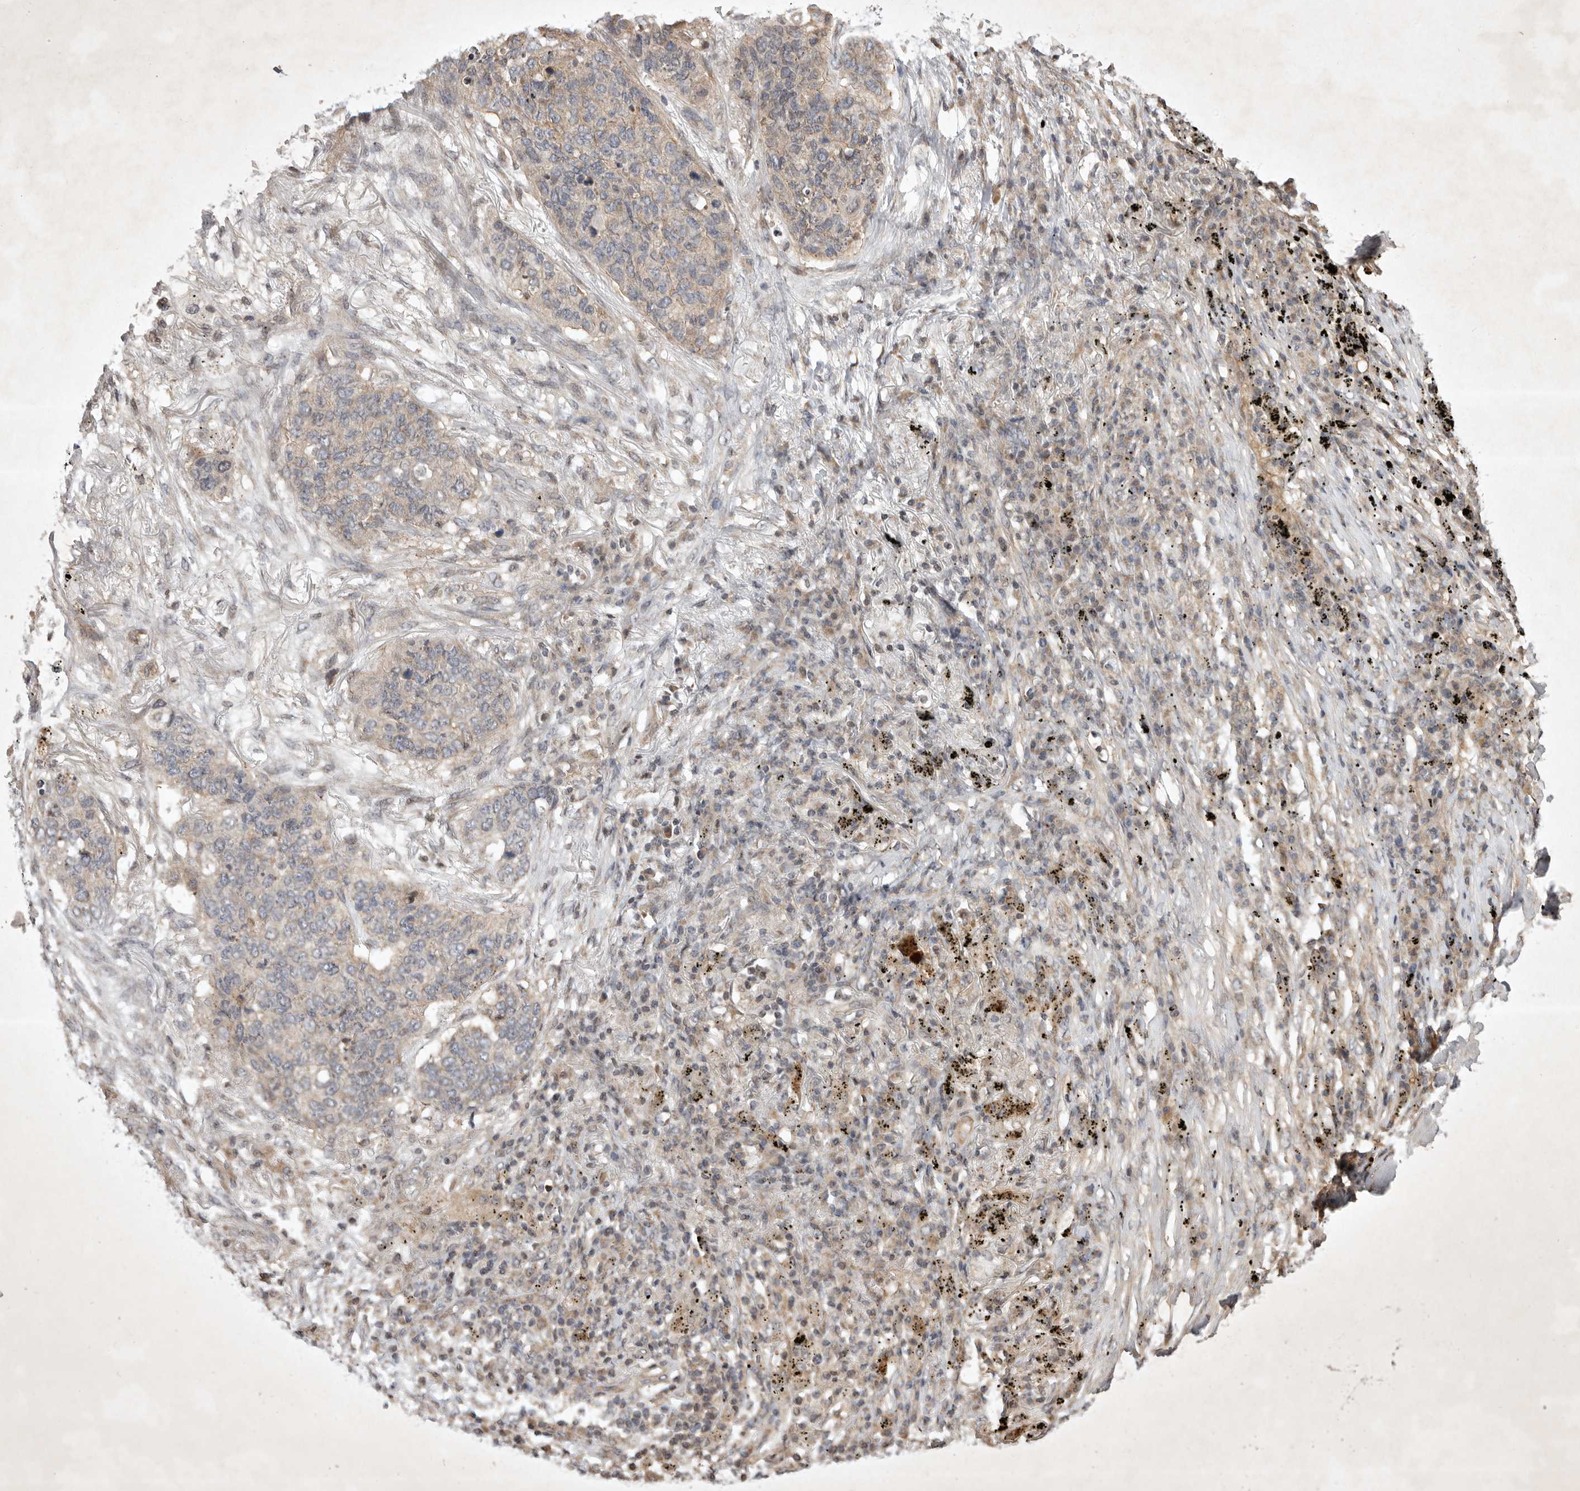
{"staining": {"intensity": "weak", "quantity": "25%-75%", "location": "cytoplasmic/membranous"}, "tissue": "lung cancer", "cell_type": "Tumor cells", "image_type": "cancer", "snomed": [{"axis": "morphology", "description": "Squamous cell carcinoma, NOS"}, {"axis": "topography", "description": "Lung"}], "caption": "DAB immunohistochemical staining of human lung cancer displays weak cytoplasmic/membranous protein staining in approximately 25%-75% of tumor cells. (brown staining indicates protein expression, while blue staining denotes nuclei).", "gene": "EIF2AK1", "patient": {"sex": "female", "age": 63}}